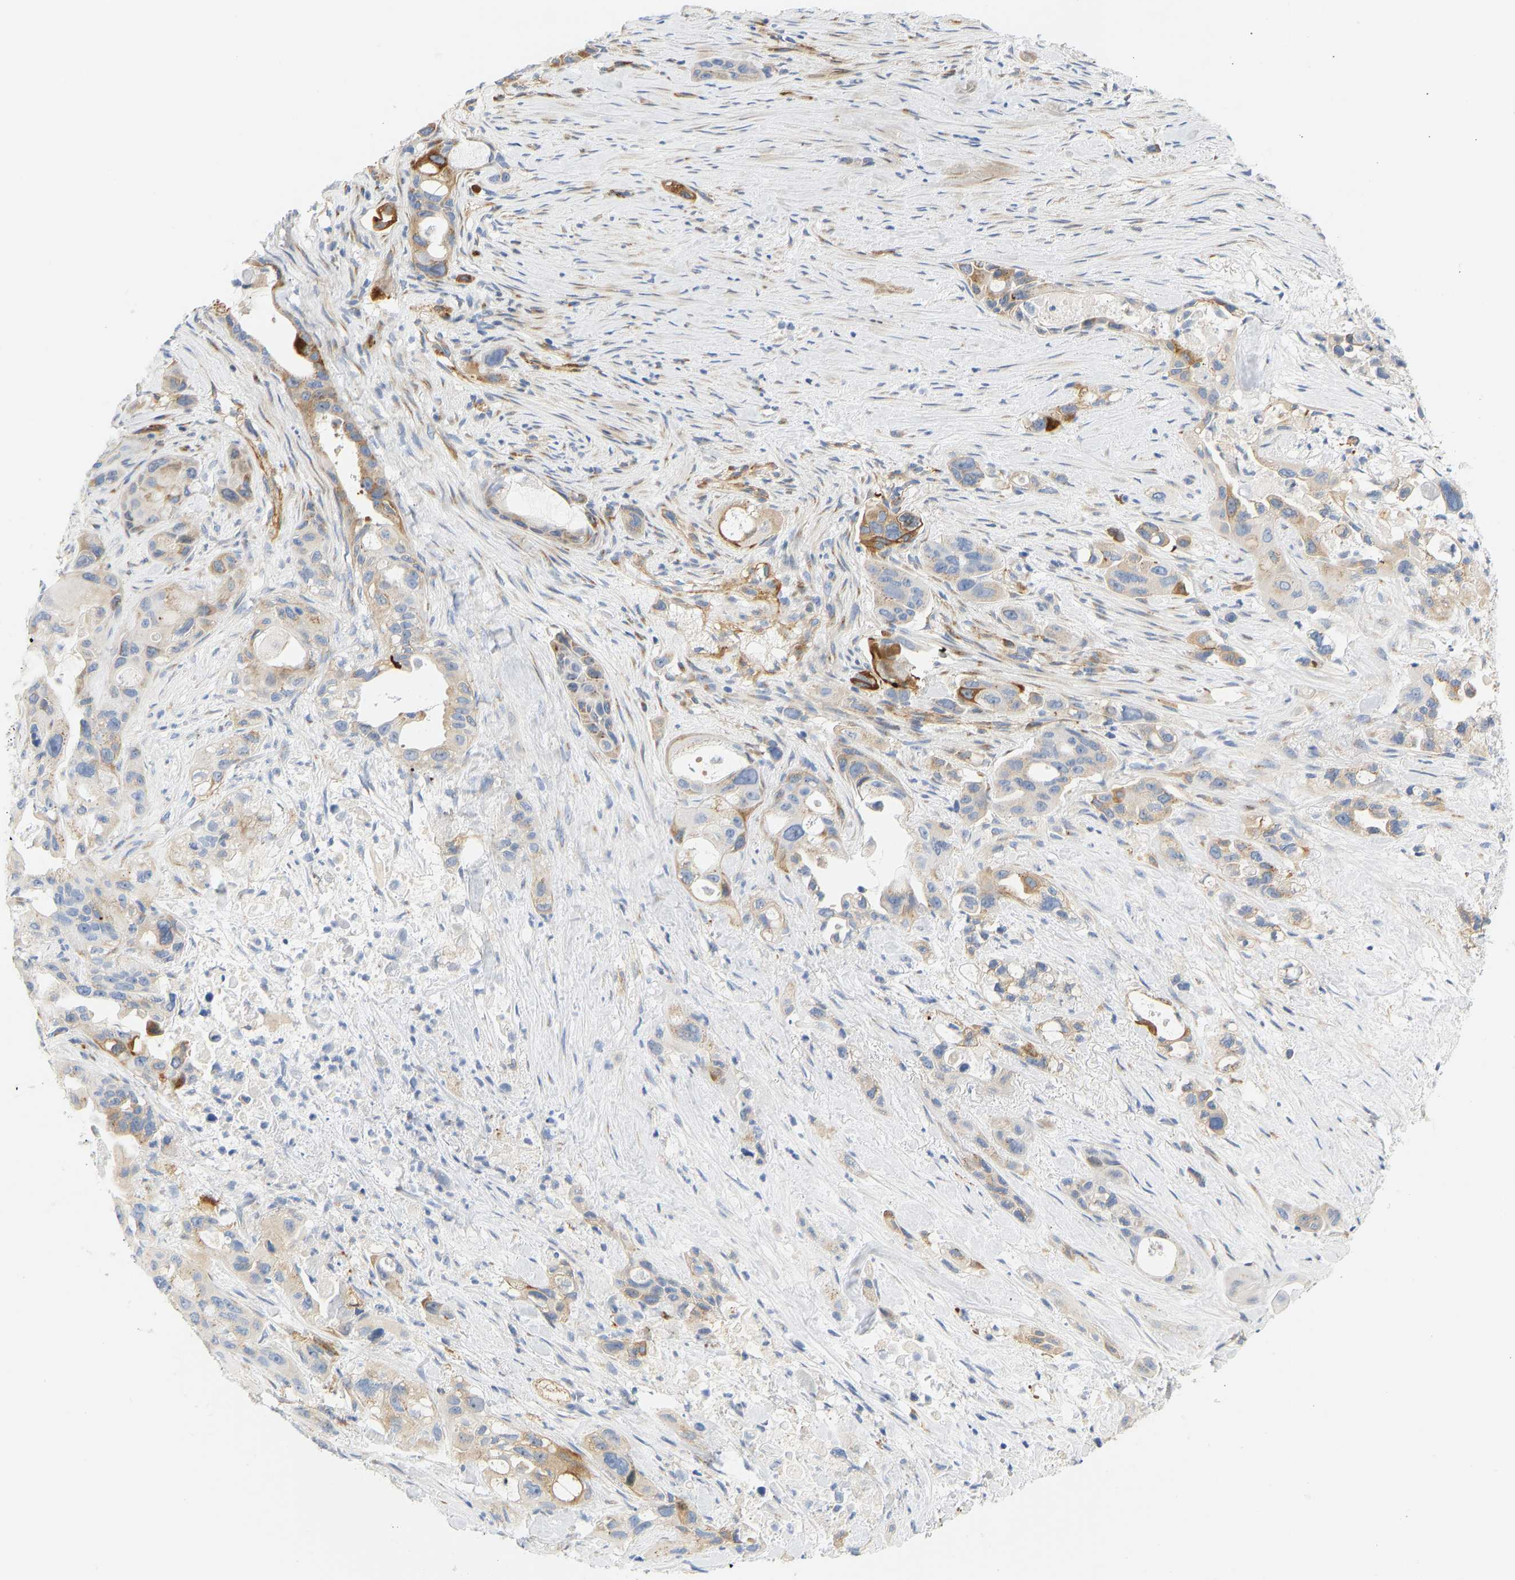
{"staining": {"intensity": "moderate", "quantity": "25%-75%", "location": "cytoplasmic/membranous"}, "tissue": "pancreatic cancer", "cell_type": "Tumor cells", "image_type": "cancer", "snomed": [{"axis": "morphology", "description": "Adenocarcinoma, NOS"}, {"axis": "topography", "description": "Pancreas"}], "caption": "This is a histology image of immunohistochemistry staining of pancreatic cancer (adenocarcinoma), which shows moderate expression in the cytoplasmic/membranous of tumor cells.", "gene": "SLC30A7", "patient": {"sex": "male", "age": 53}}